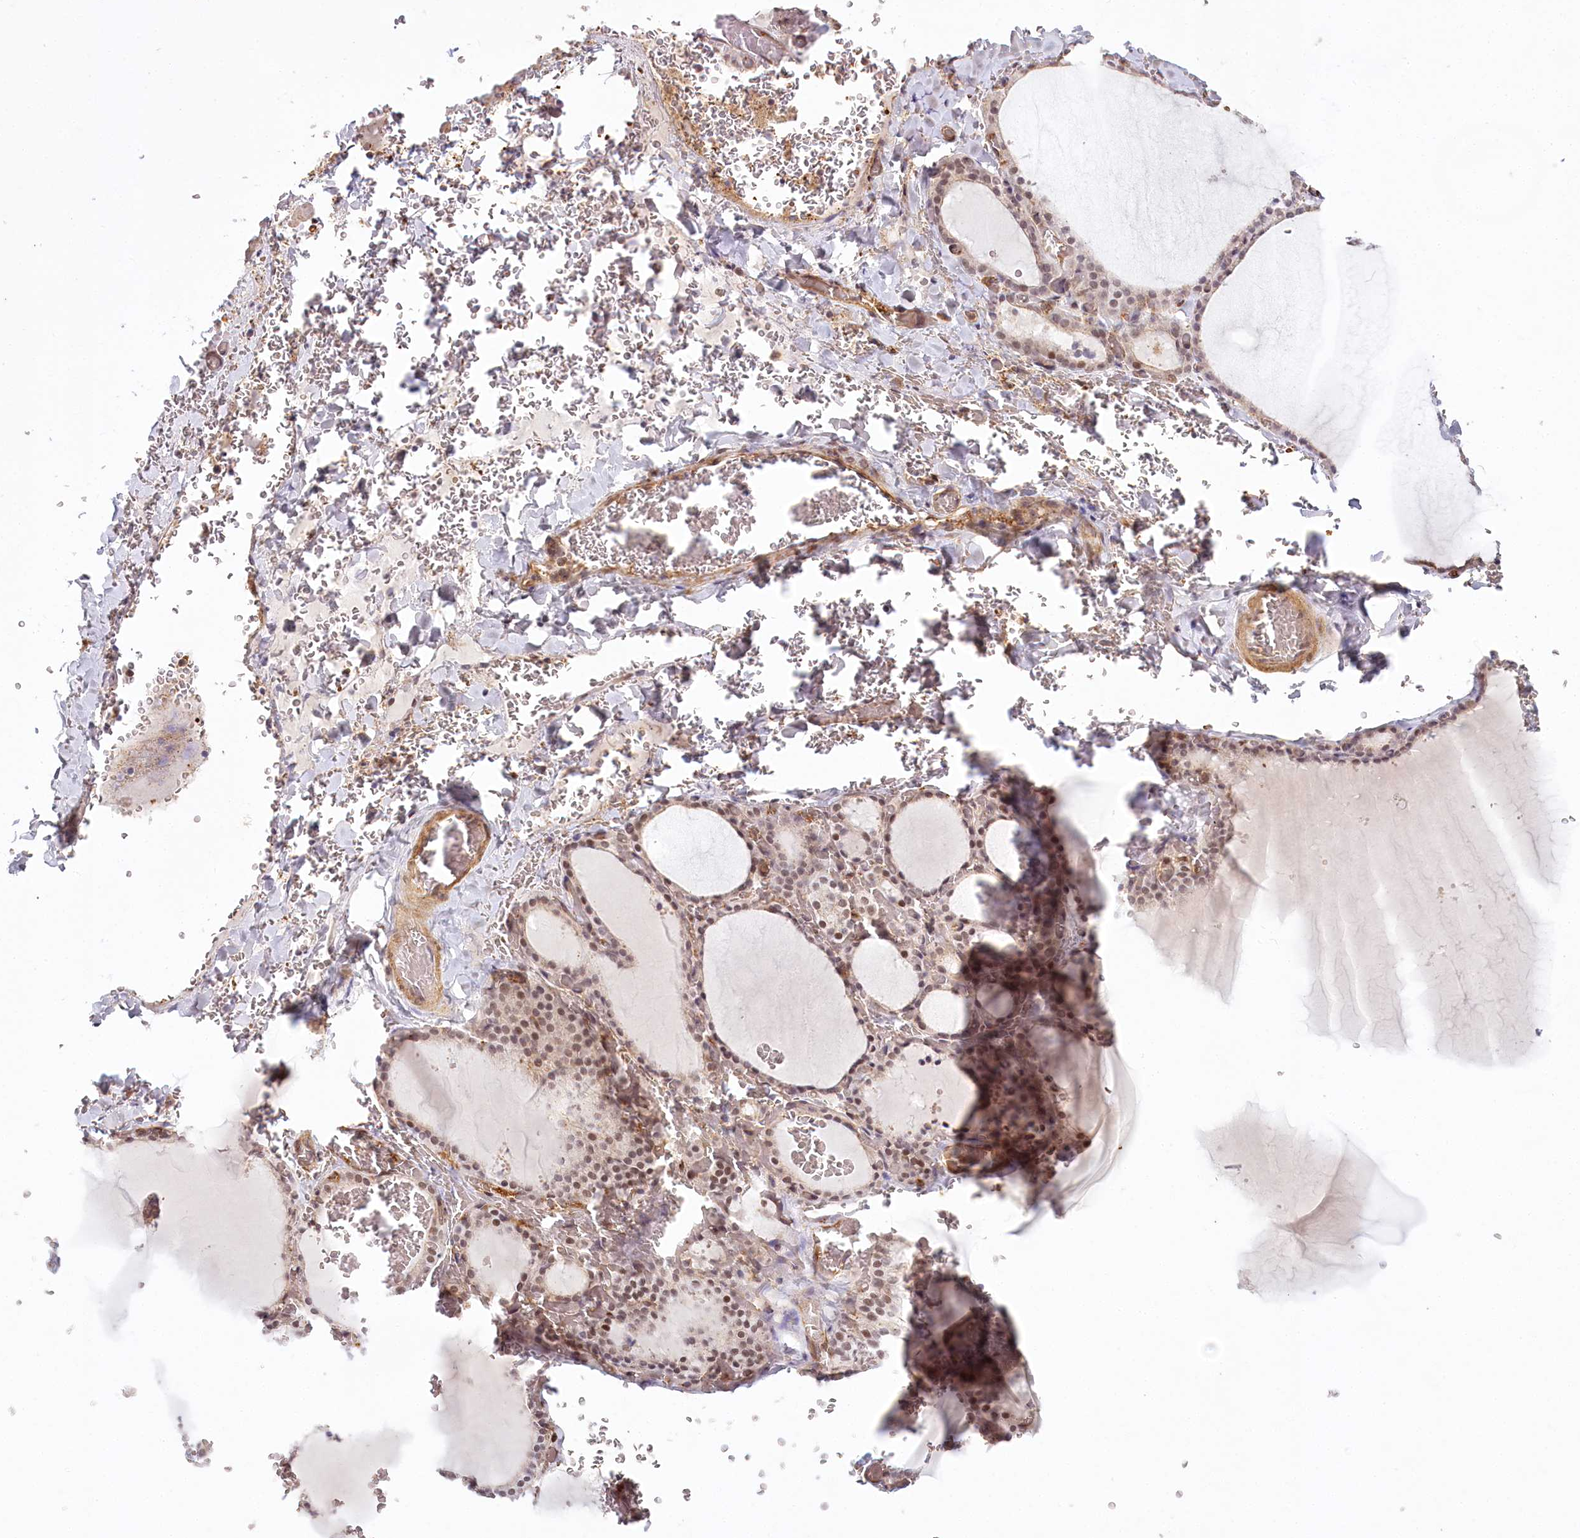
{"staining": {"intensity": "moderate", "quantity": "25%-75%", "location": "nuclear"}, "tissue": "thyroid gland", "cell_type": "Glandular cells", "image_type": "normal", "snomed": [{"axis": "morphology", "description": "Normal tissue, NOS"}, {"axis": "topography", "description": "Thyroid gland"}], "caption": "A high-resolution histopathology image shows immunohistochemistry staining of benign thyroid gland, which reveals moderate nuclear staining in approximately 25%-75% of glandular cells.", "gene": "TUBGCP2", "patient": {"sex": "female", "age": 39}}